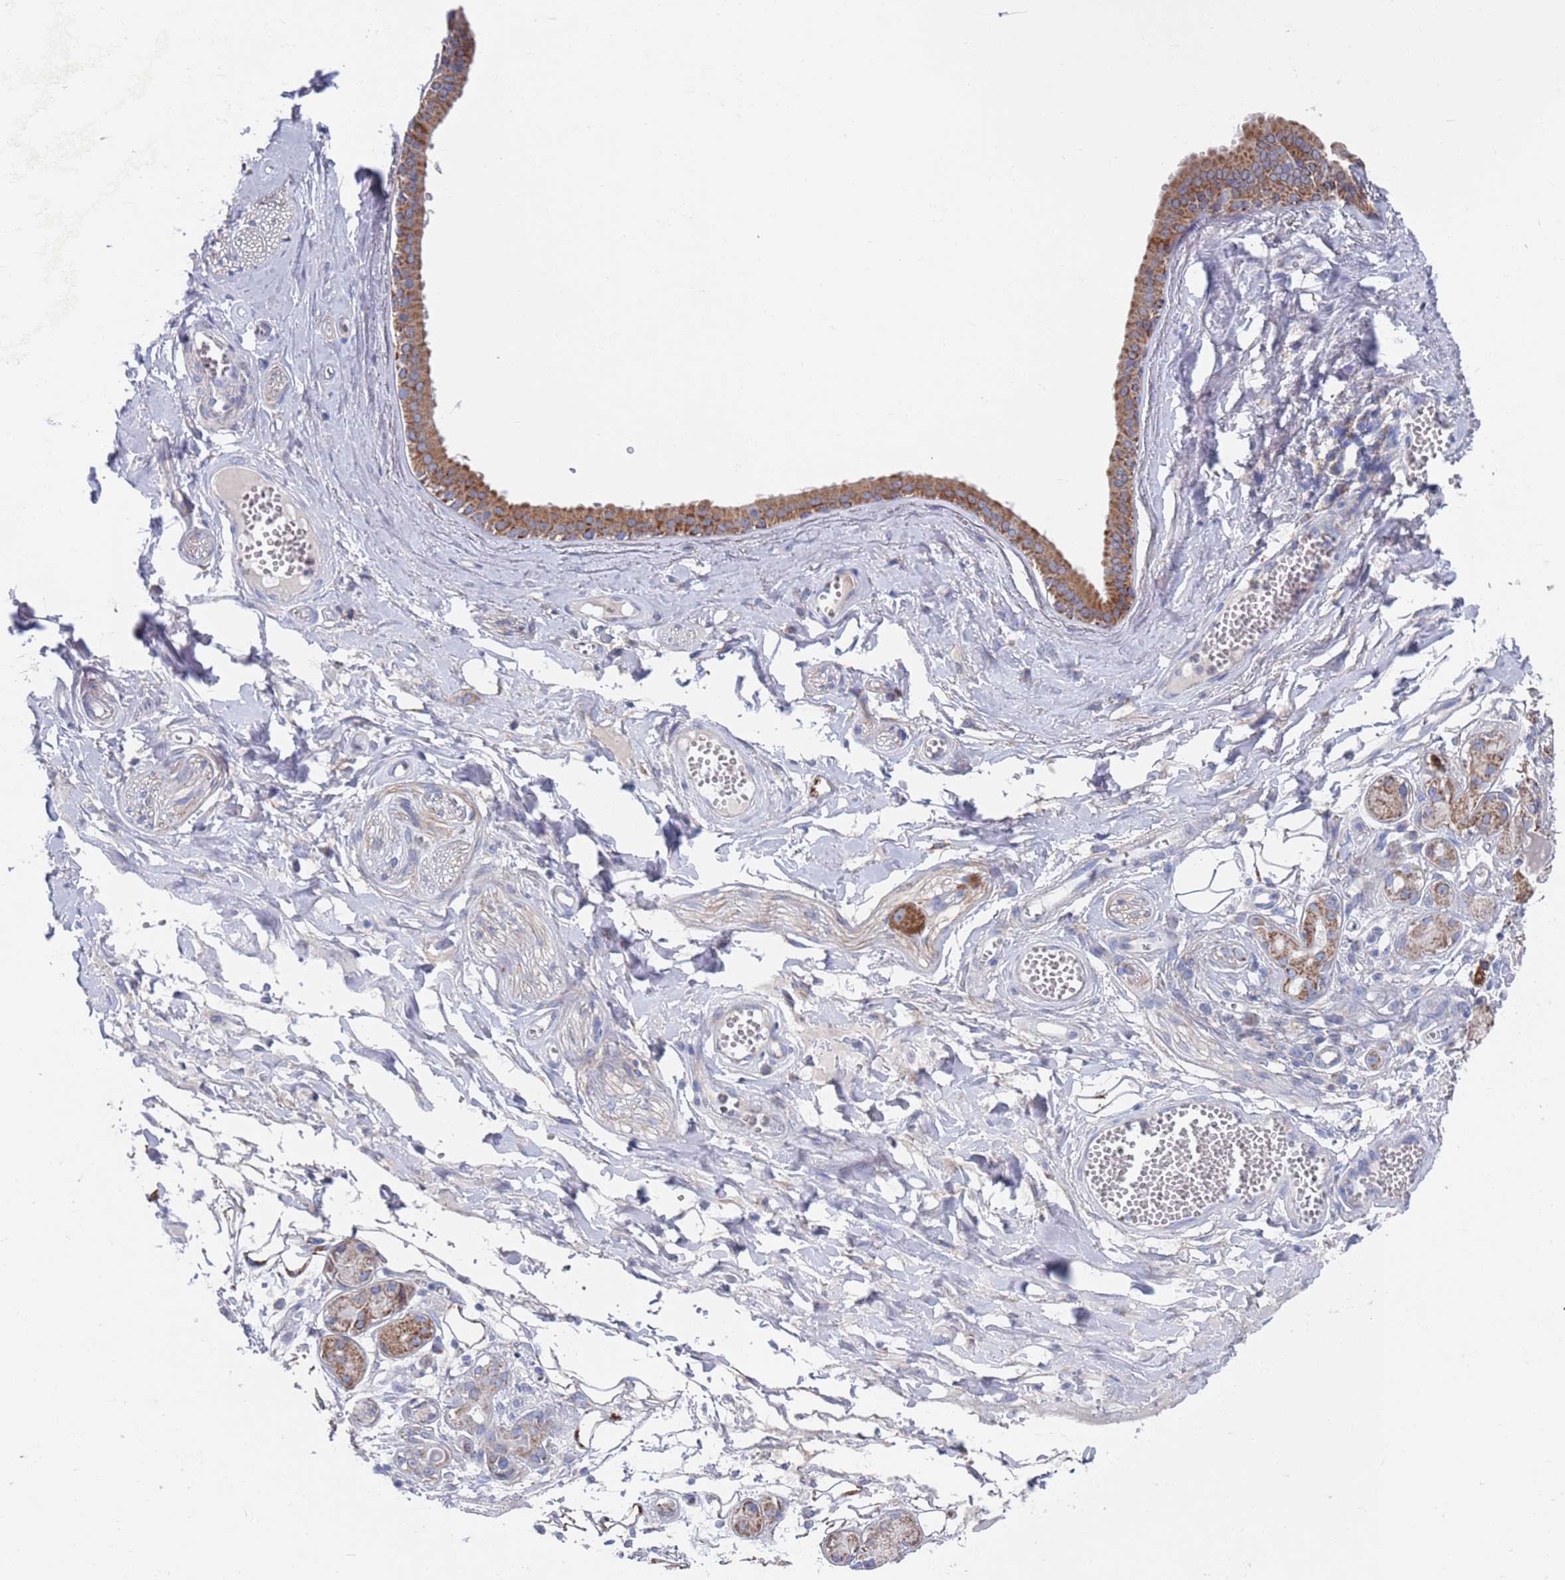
{"staining": {"intensity": "negative", "quantity": "none", "location": "none"}, "tissue": "adipose tissue", "cell_type": "Adipocytes", "image_type": "normal", "snomed": [{"axis": "morphology", "description": "Normal tissue, NOS"}, {"axis": "morphology", "description": "Inflammation, NOS"}, {"axis": "topography", "description": "Salivary gland"}, {"axis": "topography", "description": "Peripheral nerve tissue"}], "caption": "DAB (3,3'-diaminobenzidine) immunohistochemical staining of unremarkable adipose tissue reveals no significant expression in adipocytes.", "gene": "CHCHD6", "patient": {"sex": "female", "age": 75}}